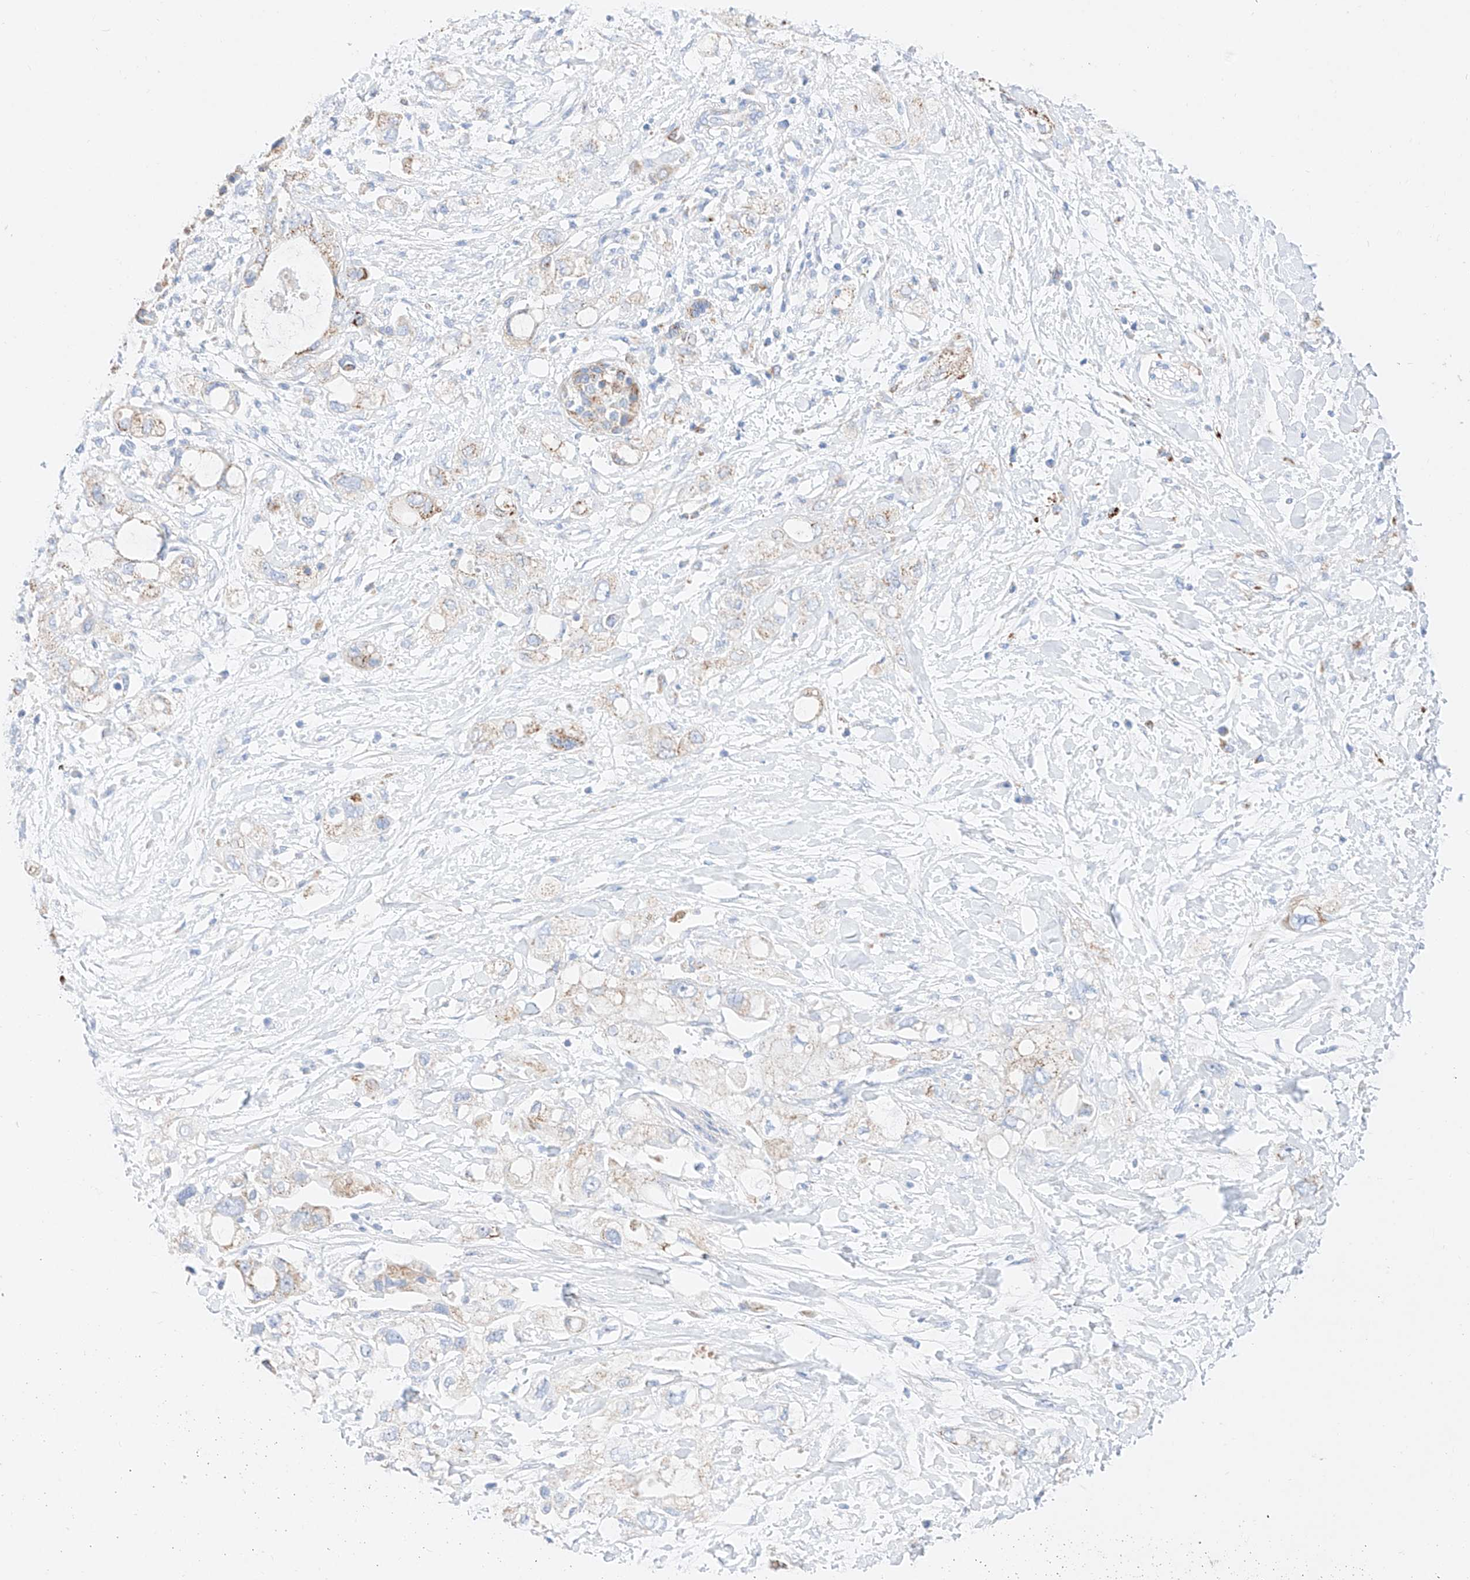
{"staining": {"intensity": "weak", "quantity": "25%-75%", "location": "cytoplasmic/membranous"}, "tissue": "pancreatic cancer", "cell_type": "Tumor cells", "image_type": "cancer", "snomed": [{"axis": "morphology", "description": "Adenocarcinoma, NOS"}, {"axis": "topography", "description": "Pancreas"}], "caption": "IHC histopathology image of pancreatic cancer stained for a protein (brown), which demonstrates low levels of weak cytoplasmic/membranous staining in about 25%-75% of tumor cells.", "gene": "C6orf62", "patient": {"sex": "female", "age": 56}}